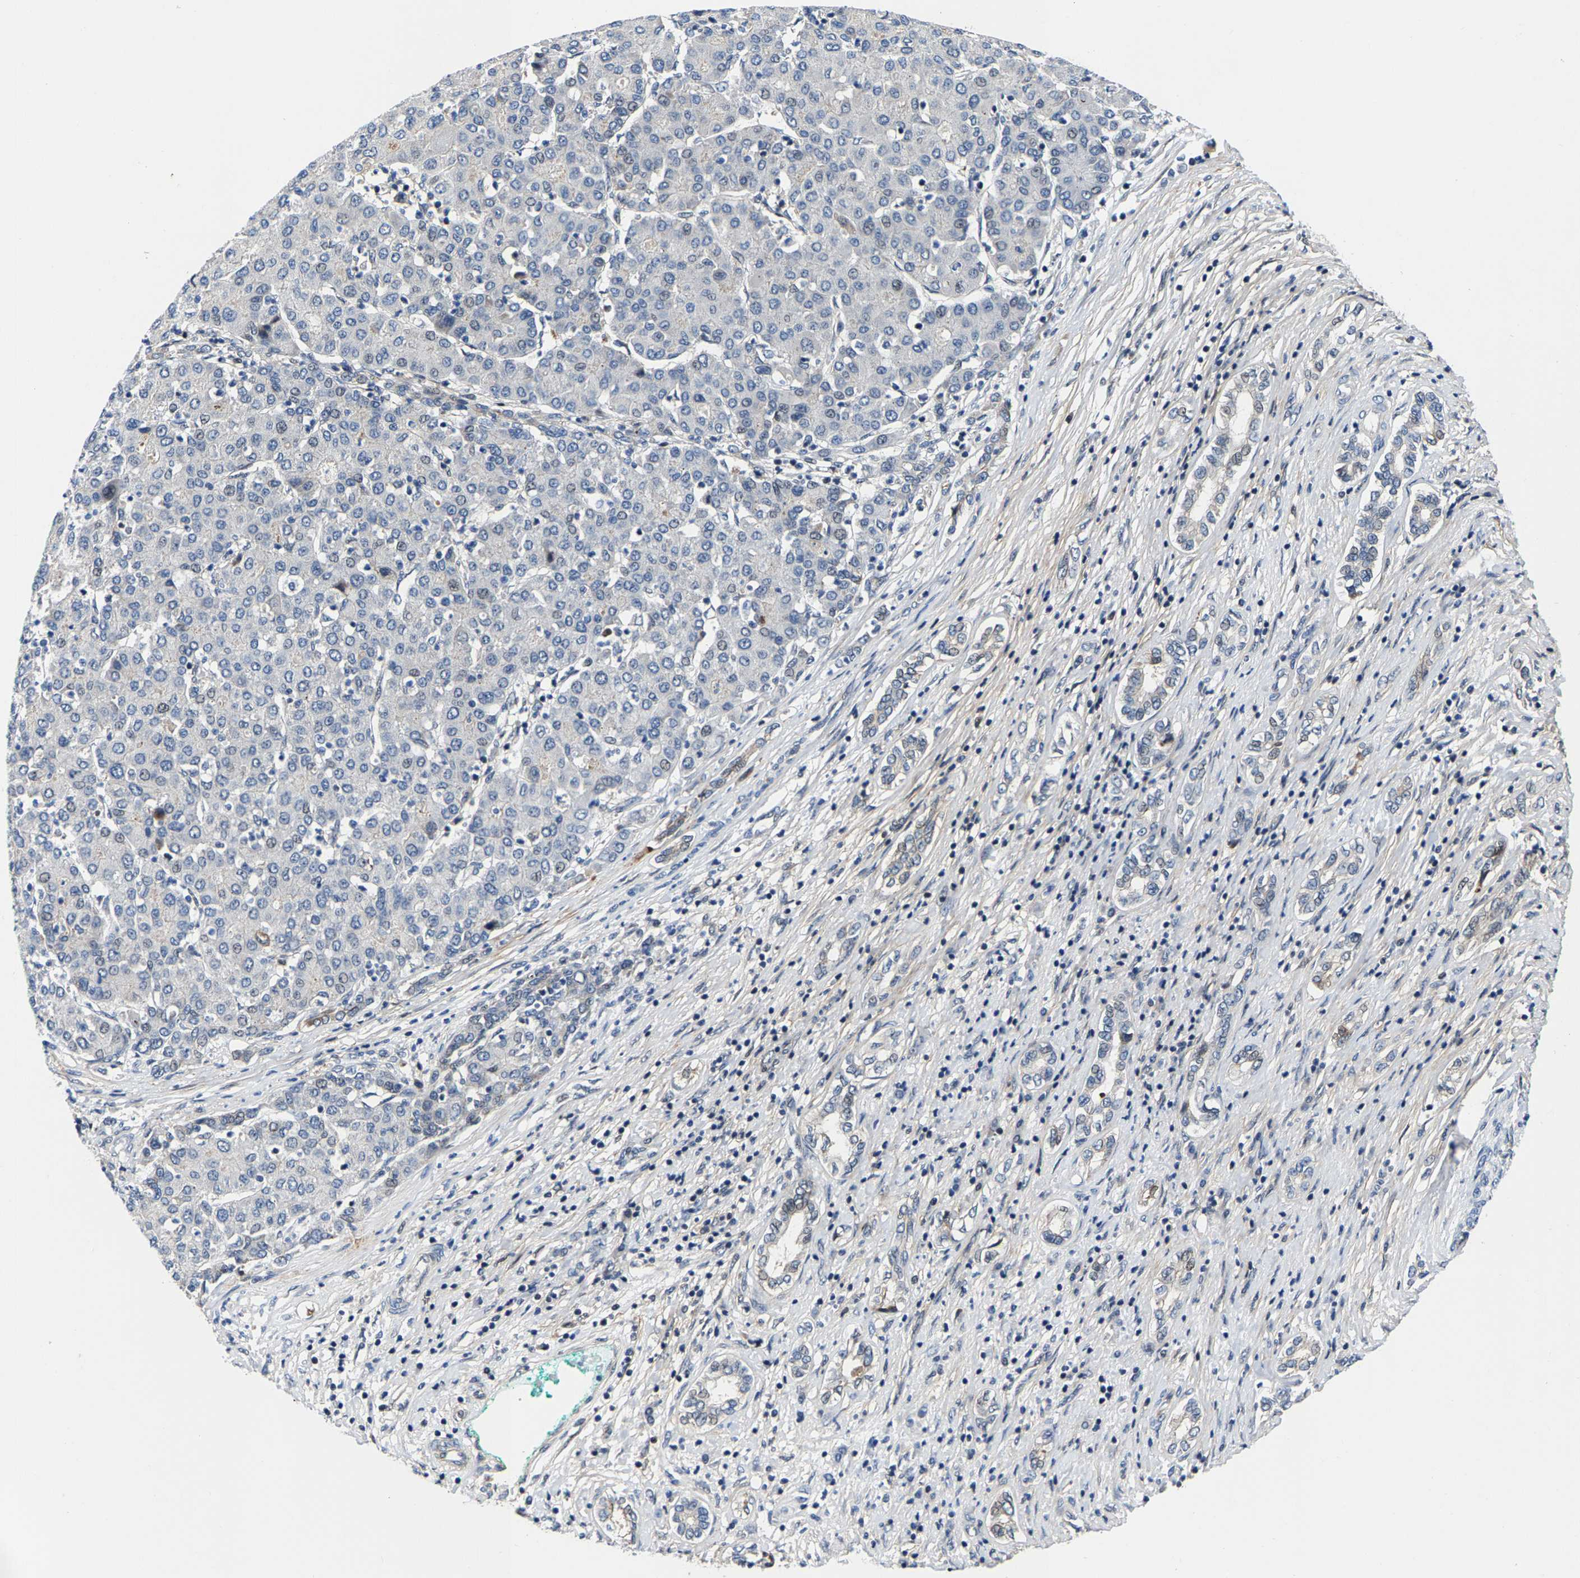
{"staining": {"intensity": "negative", "quantity": "none", "location": "none"}, "tissue": "liver cancer", "cell_type": "Tumor cells", "image_type": "cancer", "snomed": [{"axis": "morphology", "description": "Carcinoma, Hepatocellular, NOS"}, {"axis": "topography", "description": "Liver"}], "caption": "A histopathology image of liver hepatocellular carcinoma stained for a protein exhibits no brown staining in tumor cells.", "gene": "GTPBP10", "patient": {"sex": "male", "age": 65}}